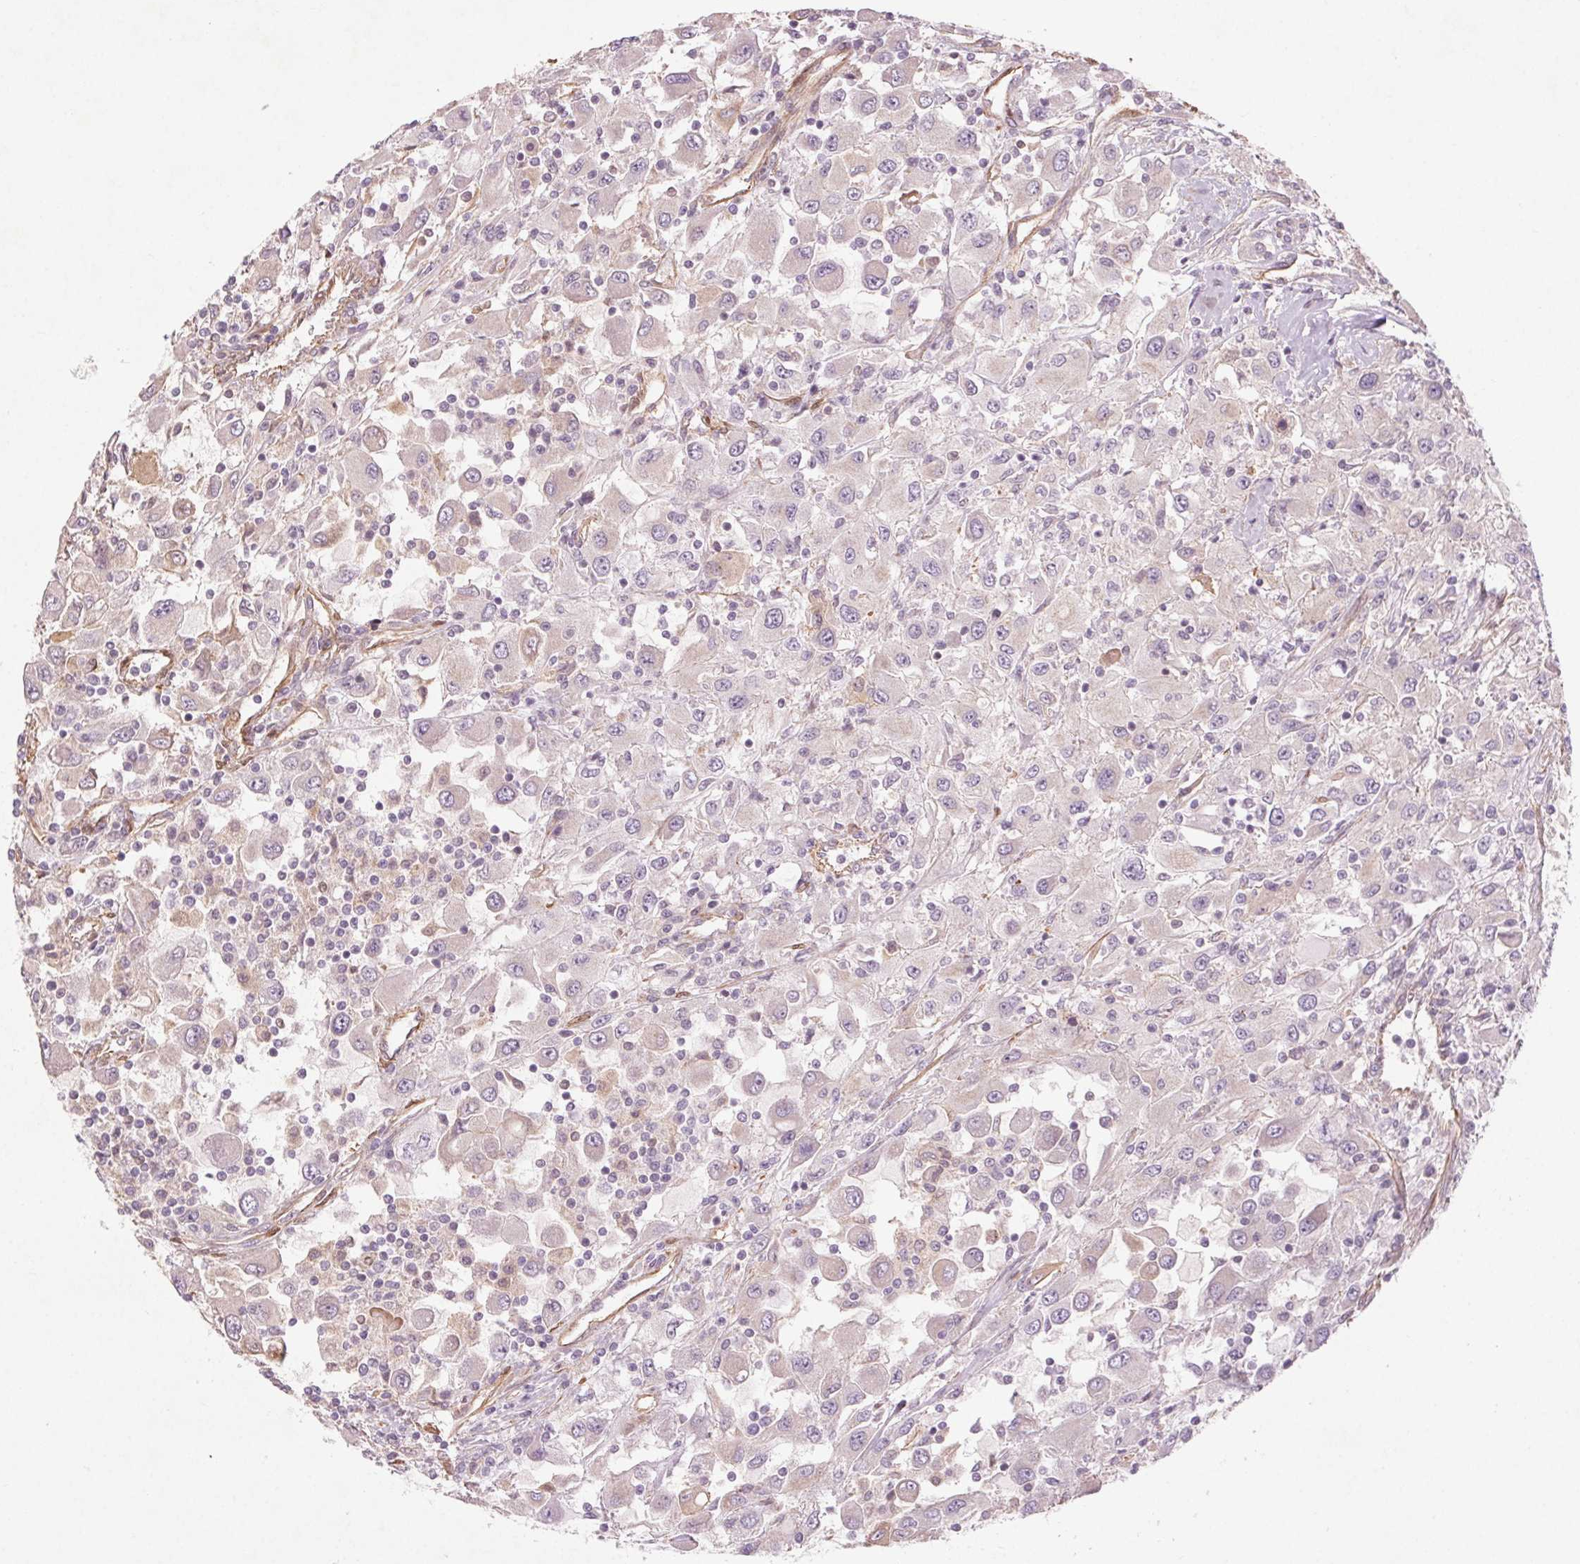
{"staining": {"intensity": "negative", "quantity": "none", "location": "none"}, "tissue": "renal cancer", "cell_type": "Tumor cells", "image_type": "cancer", "snomed": [{"axis": "morphology", "description": "Adenocarcinoma, NOS"}, {"axis": "topography", "description": "Kidney"}], "caption": "Immunohistochemistry histopathology image of human renal adenocarcinoma stained for a protein (brown), which demonstrates no positivity in tumor cells.", "gene": "CCSER1", "patient": {"sex": "female", "age": 67}}